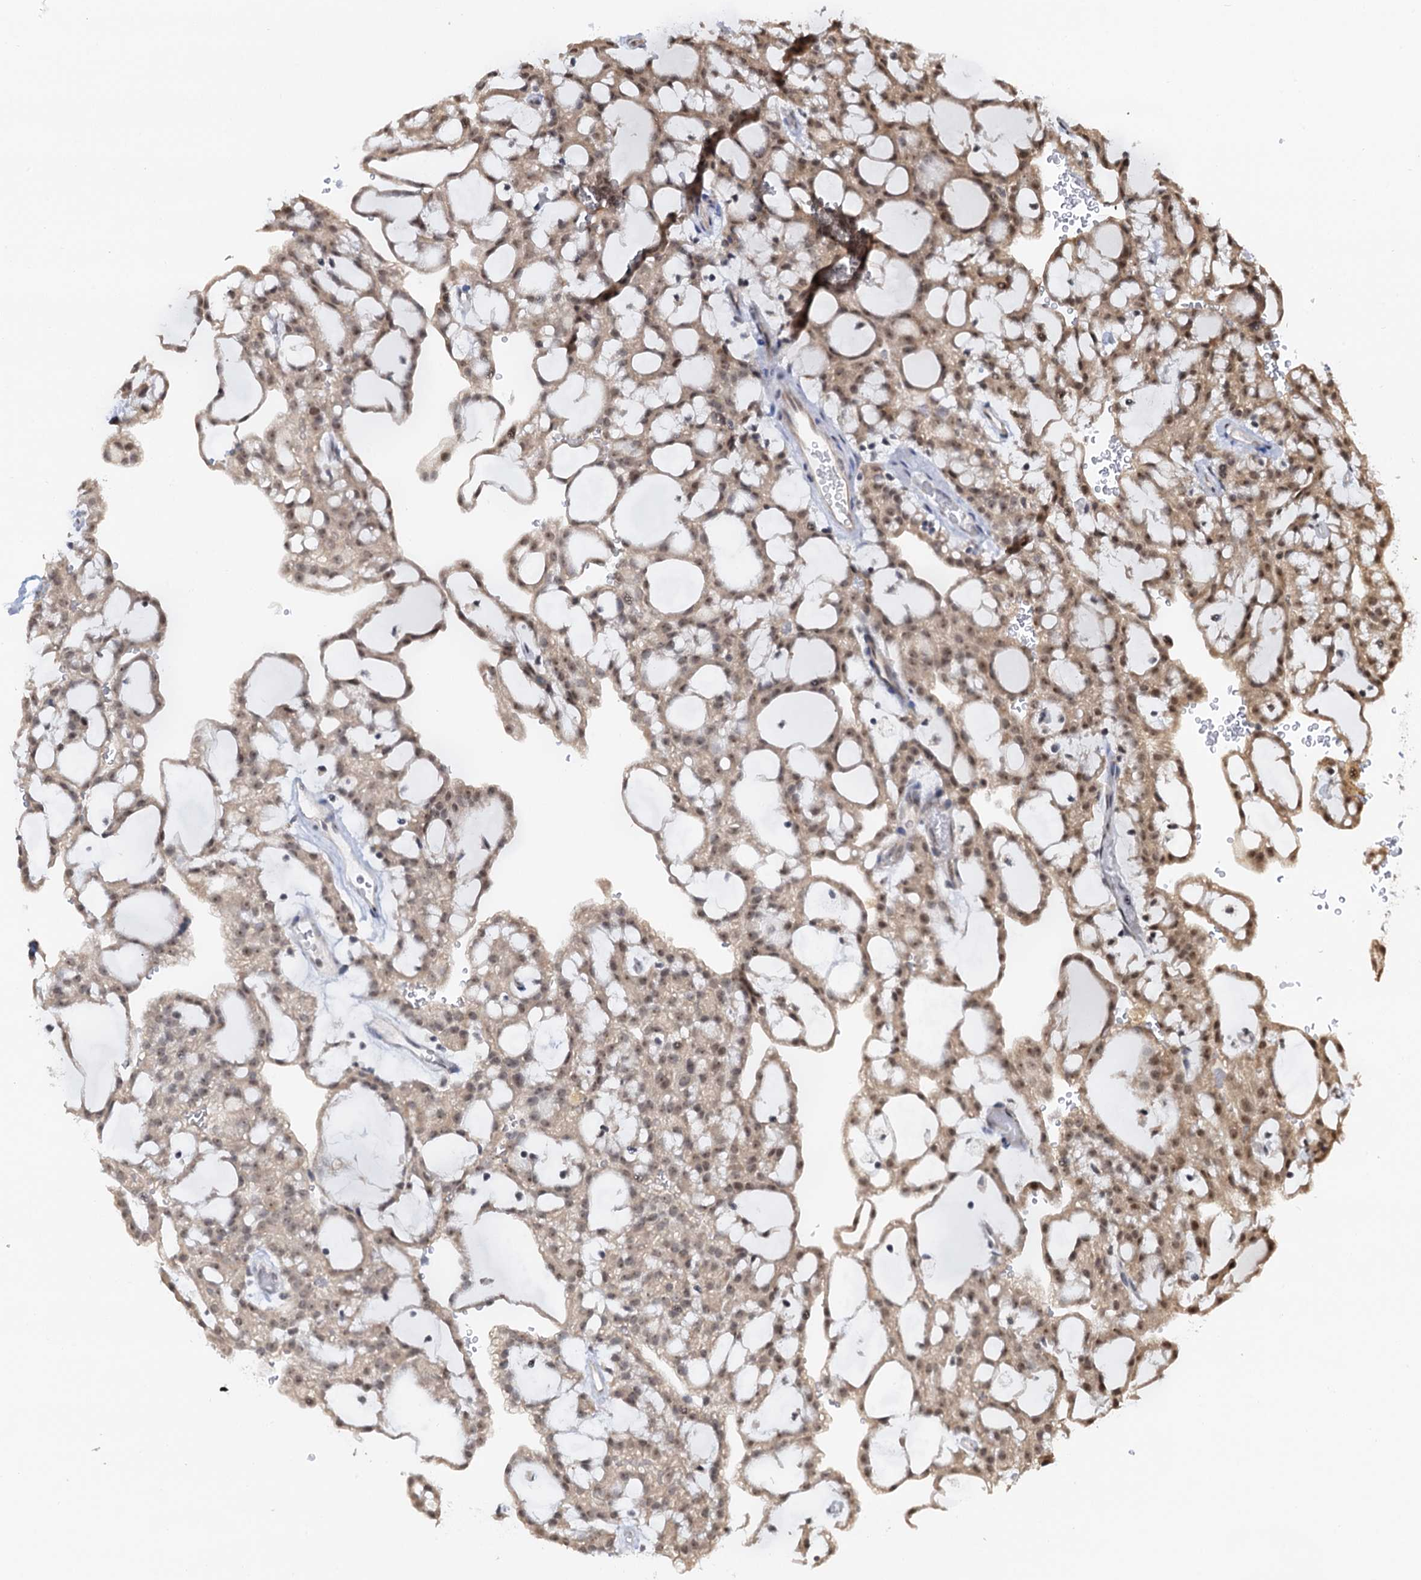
{"staining": {"intensity": "moderate", "quantity": ">75%", "location": "cytoplasmic/membranous,nuclear"}, "tissue": "renal cancer", "cell_type": "Tumor cells", "image_type": "cancer", "snomed": [{"axis": "morphology", "description": "Adenocarcinoma, NOS"}, {"axis": "topography", "description": "Kidney"}], "caption": "A high-resolution image shows IHC staining of renal adenocarcinoma, which shows moderate cytoplasmic/membranous and nuclear positivity in about >75% of tumor cells.", "gene": "NAT10", "patient": {"sex": "male", "age": 63}}